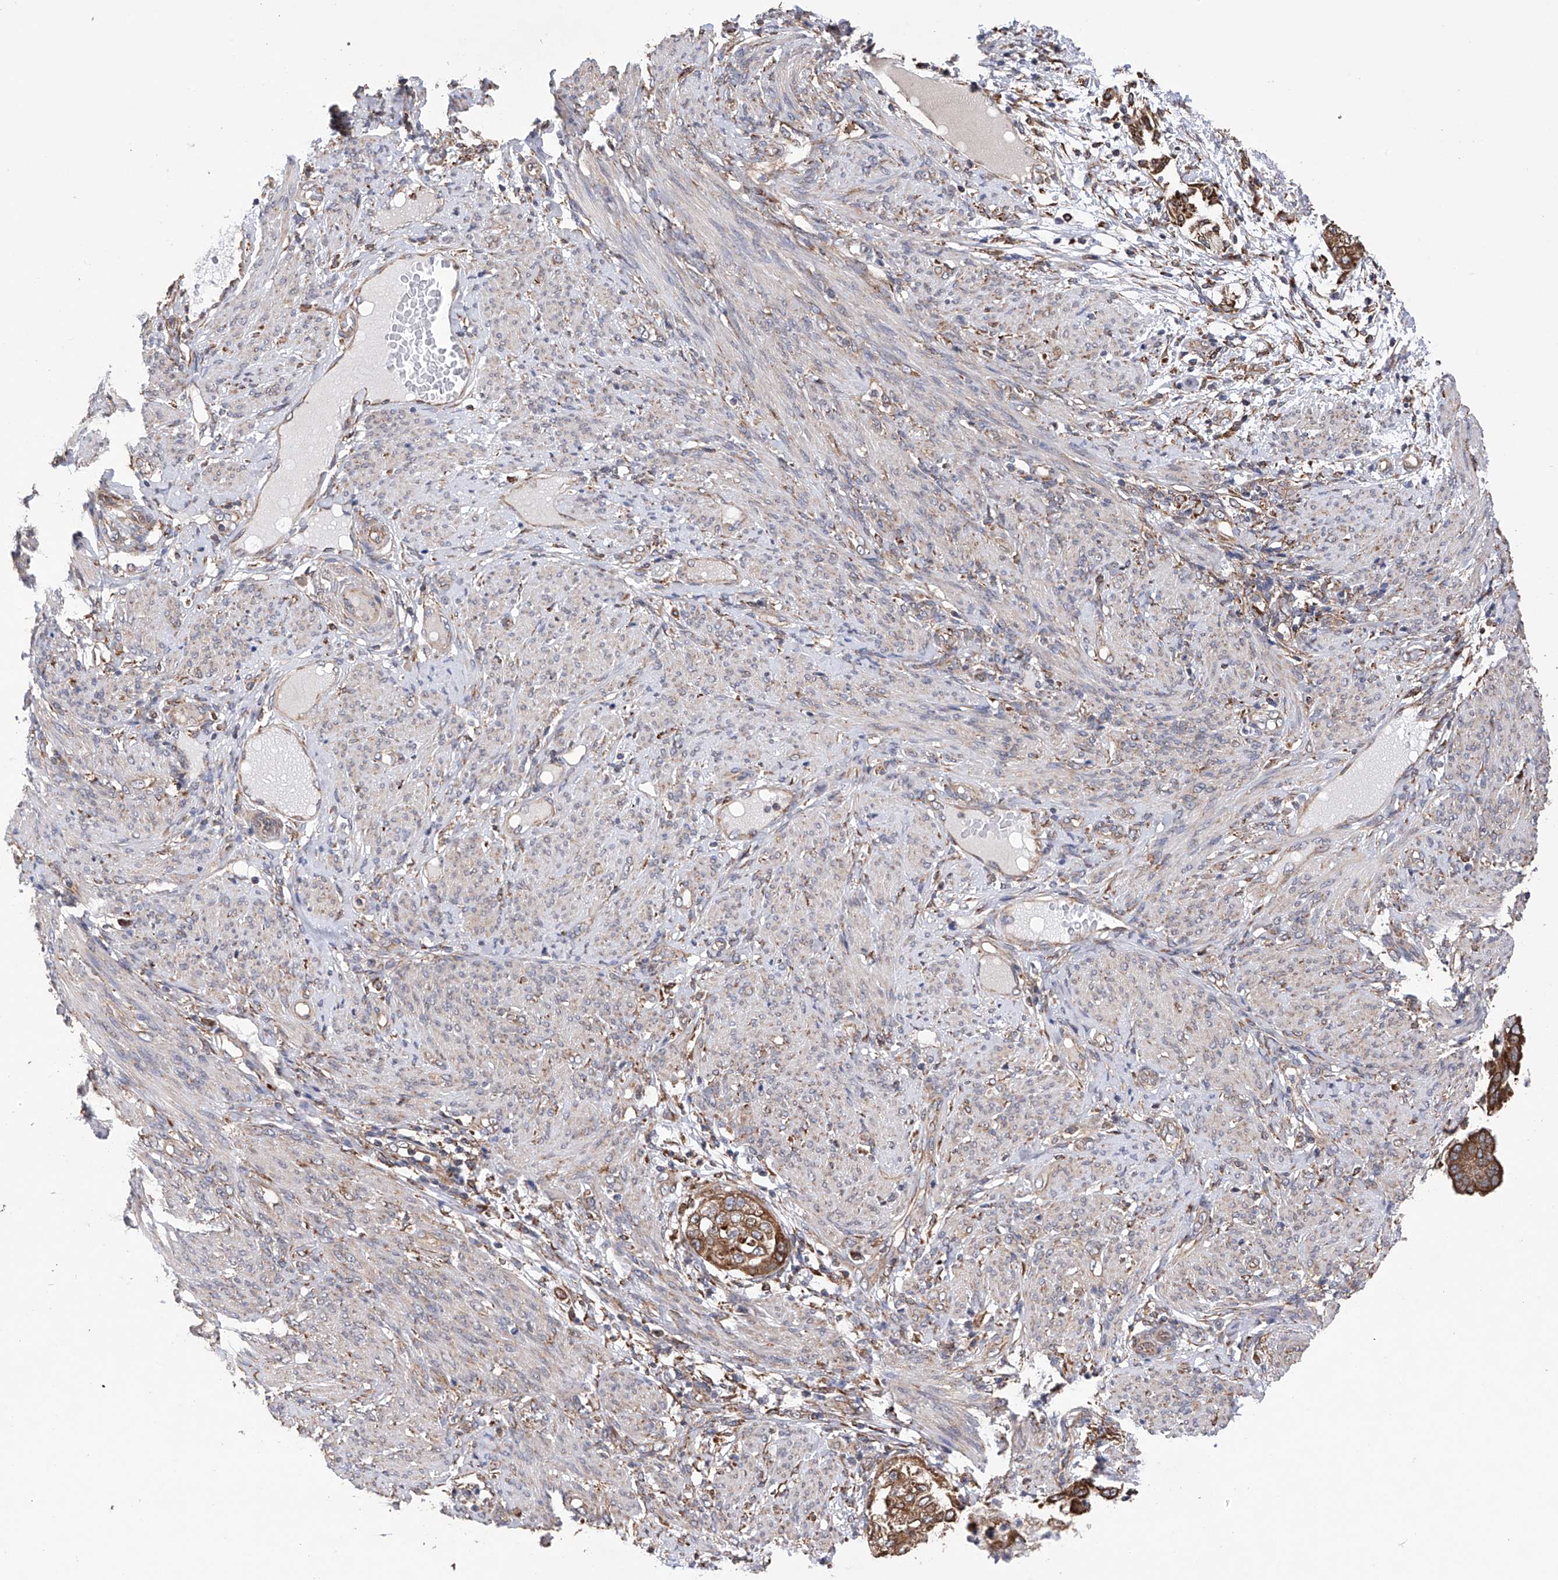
{"staining": {"intensity": "moderate", "quantity": ">75%", "location": "cytoplasmic/membranous"}, "tissue": "endometrial cancer", "cell_type": "Tumor cells", "image_type": "cancer", "snomed": [{"axis": "morphology", "description": "Adenocarcinoma, NOS"}, {"axis": "topography", "description": "Endometrium"}], "caption": "The immunohistochemical stain highlights moderate cytoplasmic/membranous staining in tumor cells of adenocarcinoma (endometrial) tissue.", "gene": "DNAH8", "patient": {"sex": "female", "age": 85}}